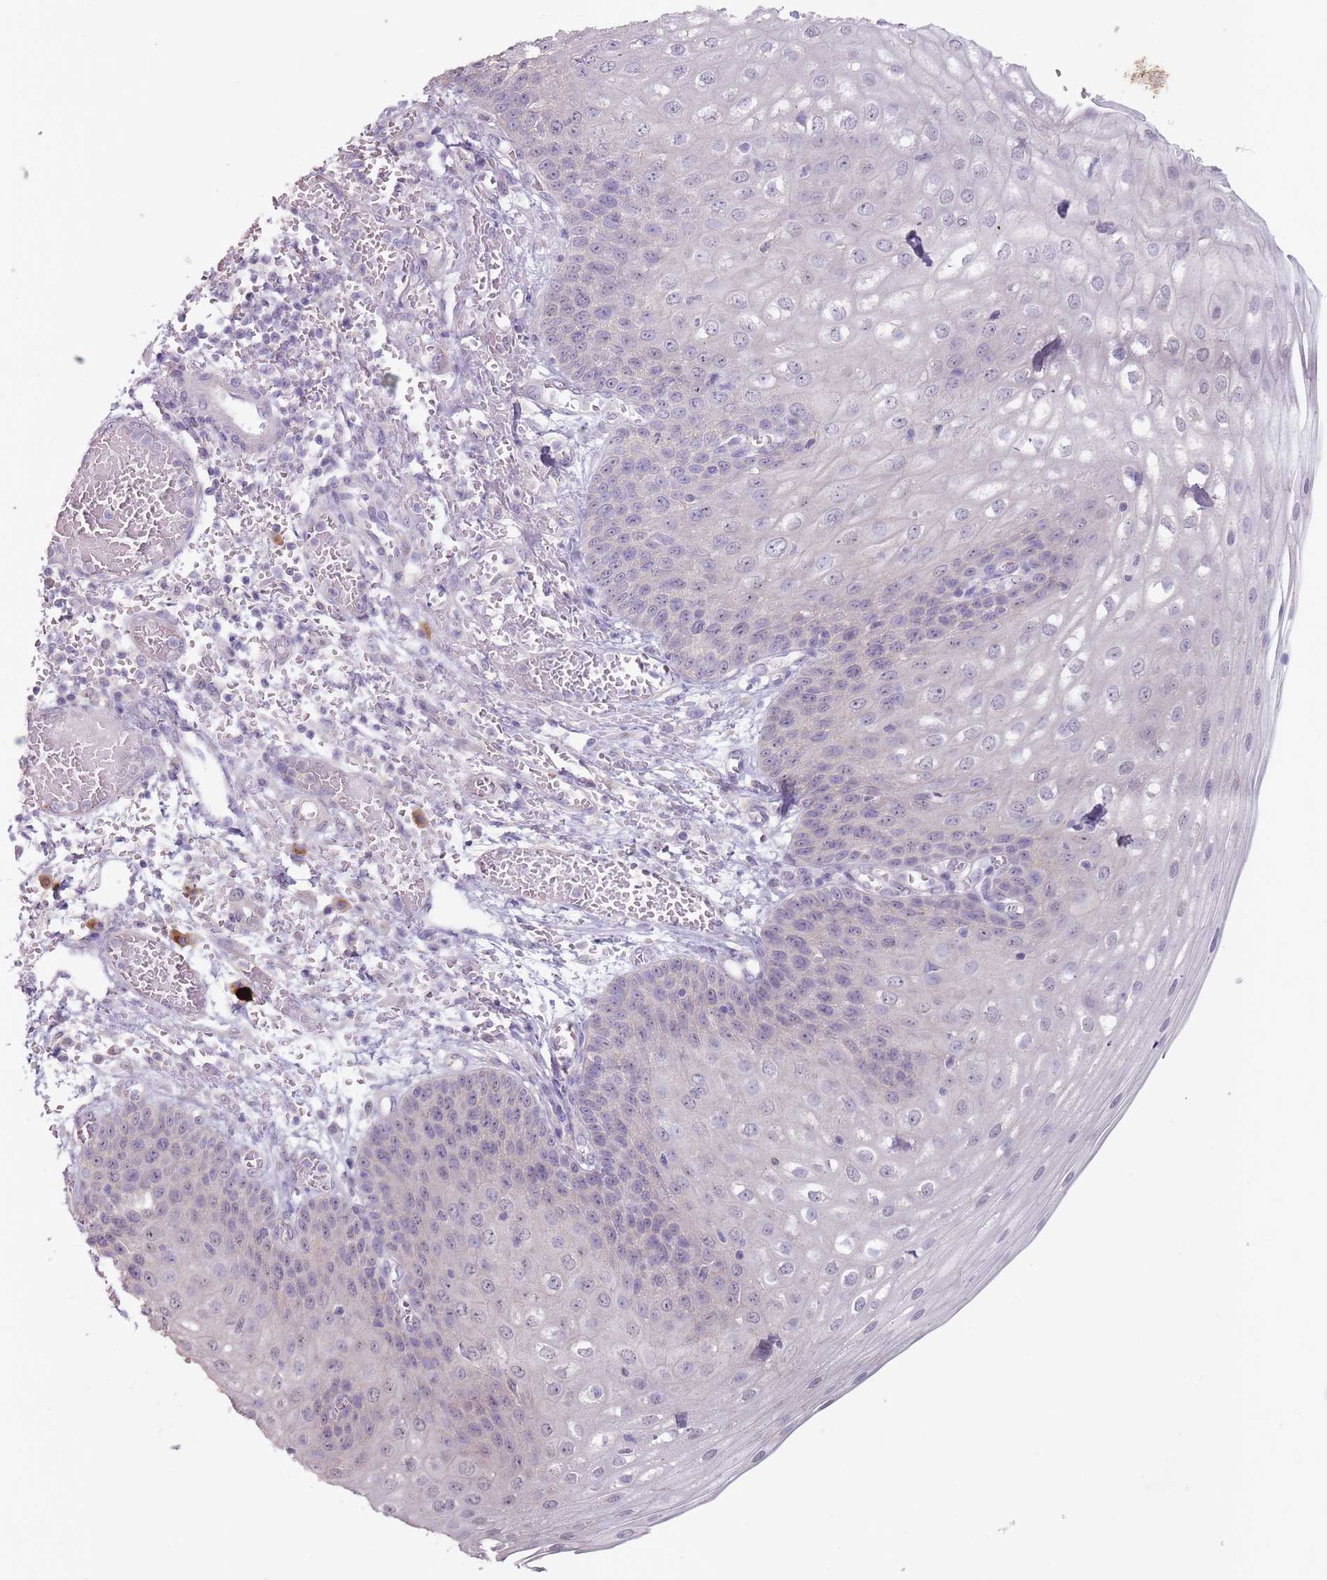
{"staining": {"intensity": "negative", "quantity": "none", "location": "none"}, "tissue": "esophagus", "cell_type": "Squamous epithelial cells", "image_type": "normal", "snomed": [{"axis": "morphology", "description": "Normal tissue, NOS"}, {"axis": "topography", "description": "Esophagus"}], "caption": "Squamous epithelial cells show no significant protein positivity in unremarkable esophagus. (Brightfield microscopy of DAB (3,3'-diaminobenzidine) immunohistochemistry at high magnification).", "gene": "STYK1", "patient": {"sex": "male", "age": 81}}